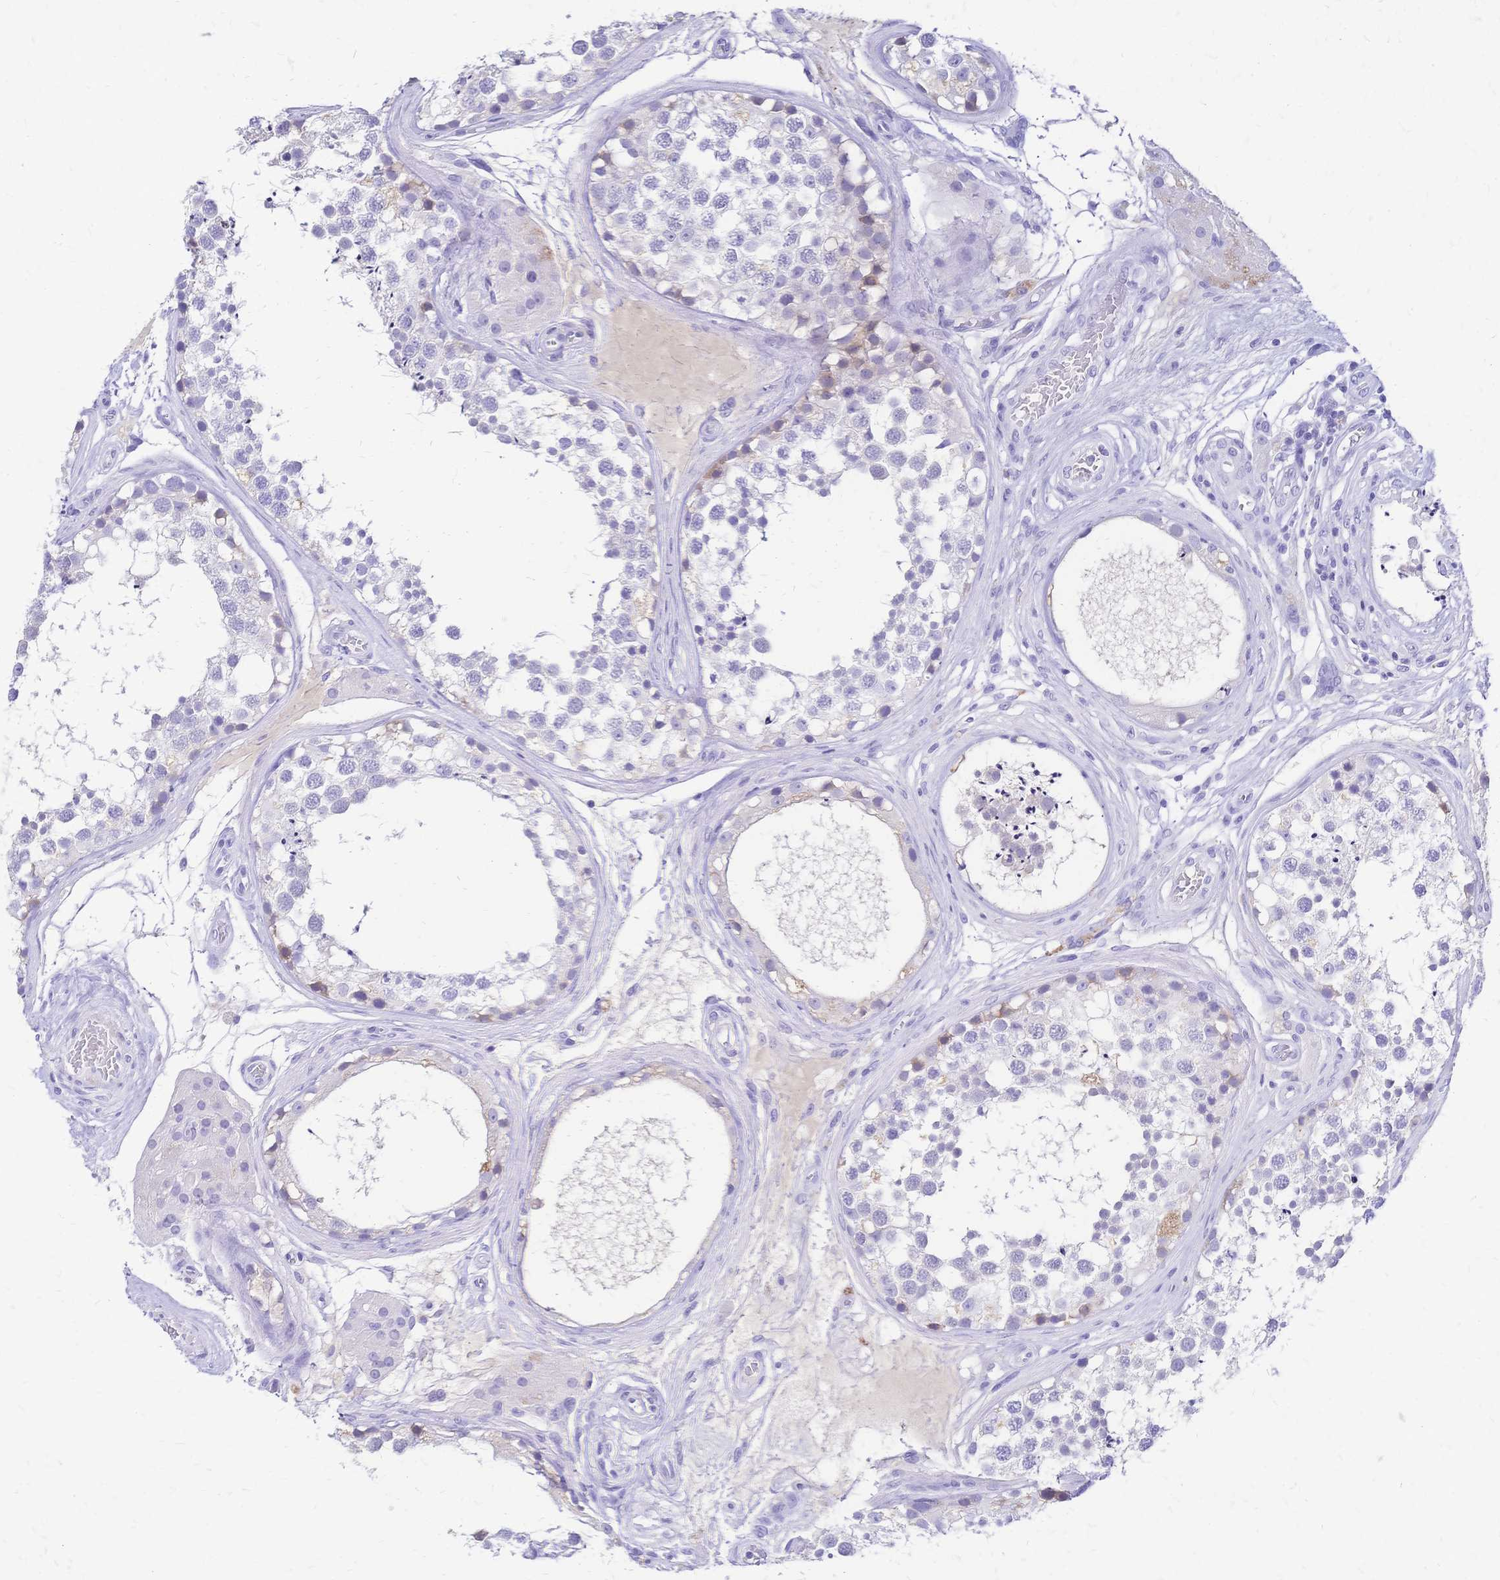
{"staining": {"intensity": "weak", "quantity": "<25%", "location": "cytoplasmic/membranous"}, "tissue": "testis", "cell_type": "Cells in seminiferous ducts", "image_type": "normal", "snomed": [{"axis": "morphology", "description": "Normal tissue, NOS"}, {"axis": "morphology", "description": "Seminoma, NOS"}, {"axis": "topography", "description": "Testis"}], "caption": "Cells in seminiferous ducts are negative for protein expression in benign human testis. (Immunohistochemistry (ihc), brightfield microscopy, high magnification).", "gene": "FA2H", "patient": {"sex": "male", "age": 65}}